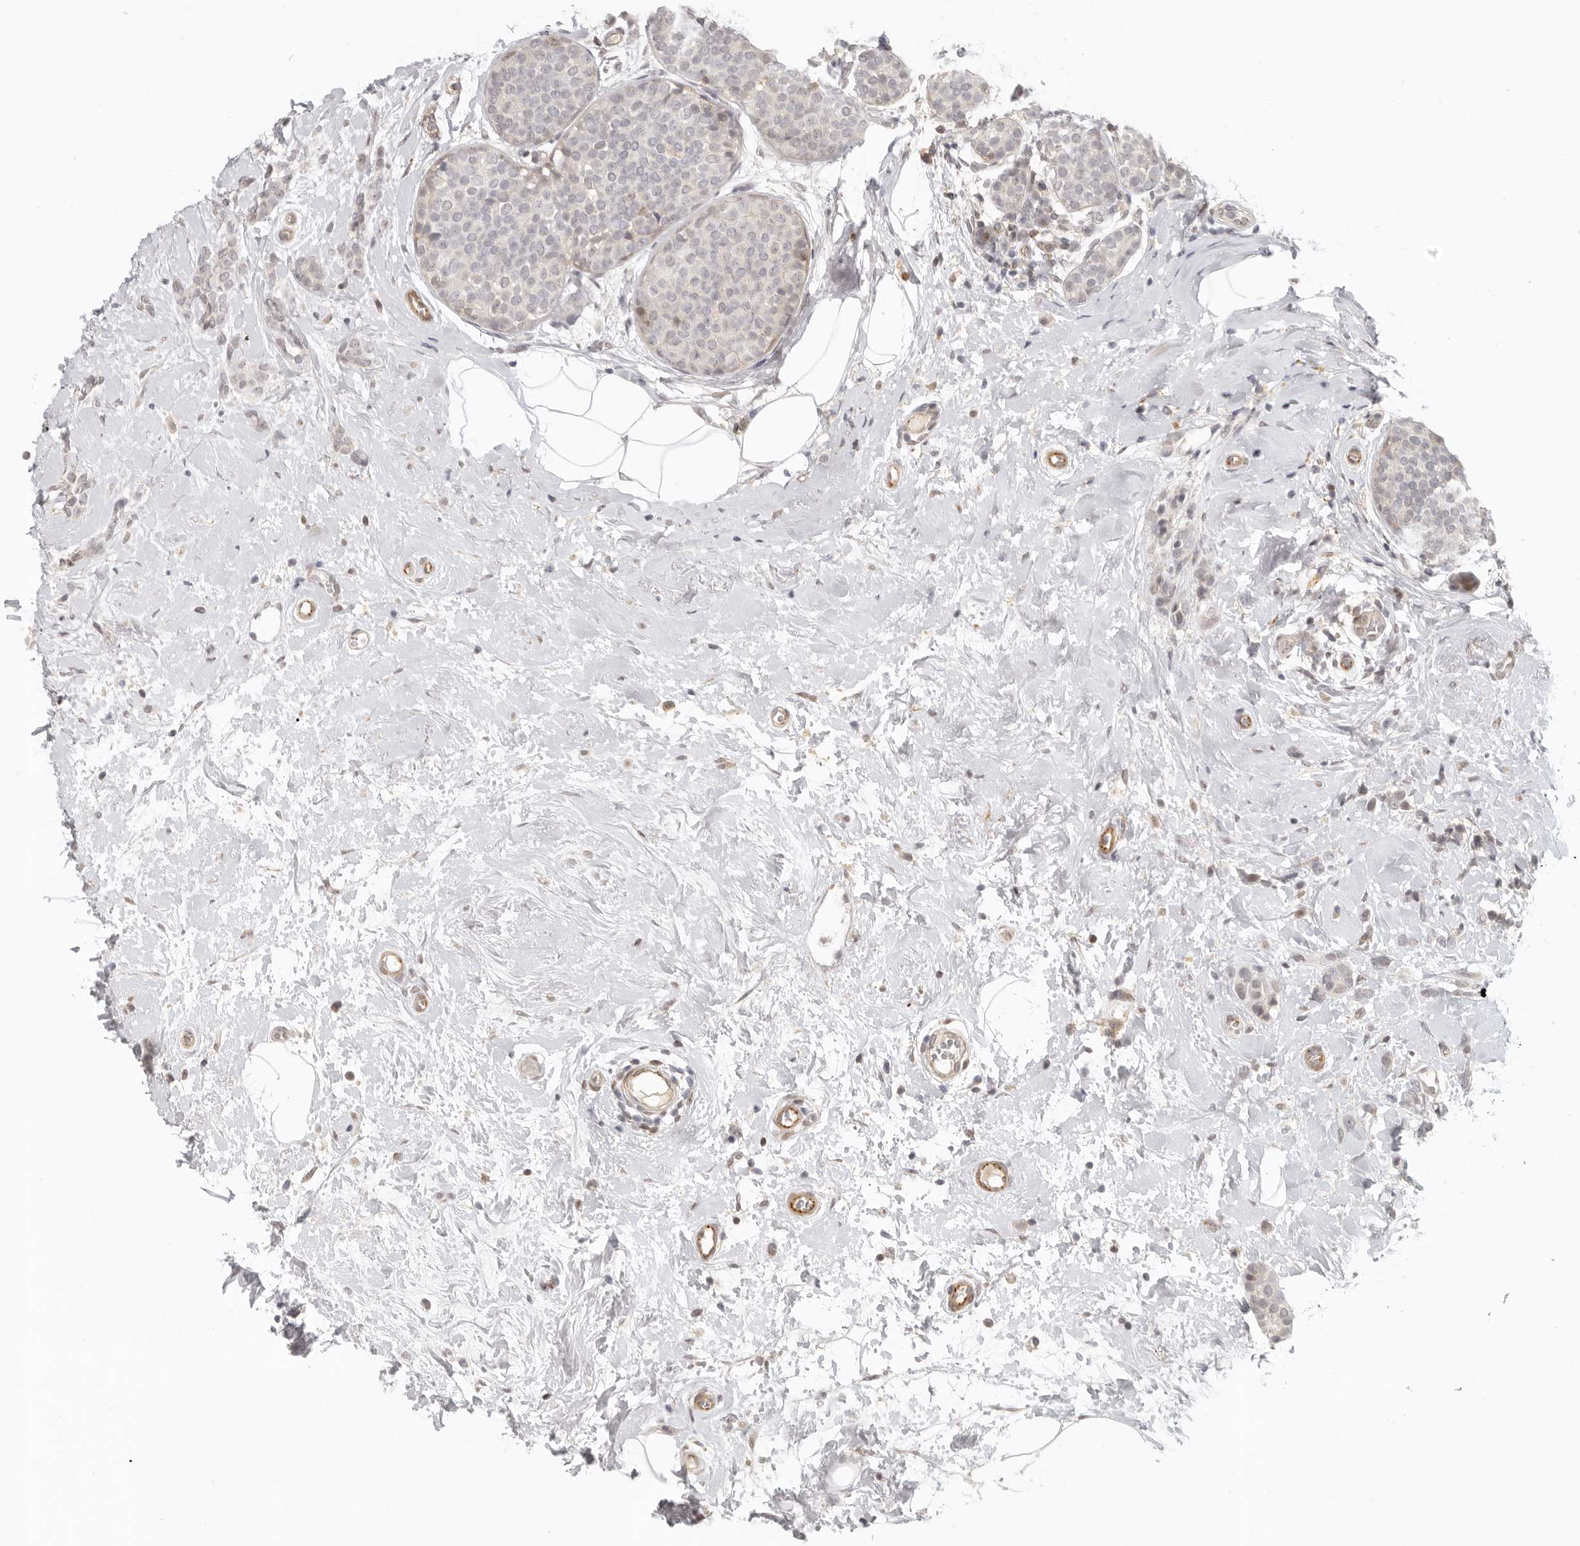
{"staining": {"intensity": "negative", "quantity": "none", "location": "none"}, "tissue": "breast cancer", "cell_type": "Tumor cells", "image_type": "cancer", "snomed": [{"axis": "morphology", "description": "Lobular carcinoma, in situ"}, {"axis": "morphology", "description": "Lobular carcinoma"}, {"axis": "topography", "description": "Breast"}], "caption": "This is an immunohistochemistry (IHC) micrograph of human breast cancer (lobular carcinoma). There is no staining in tumor cells.", "gene": "AHDC1", "patient": {"sex": "female", "age": 41}}